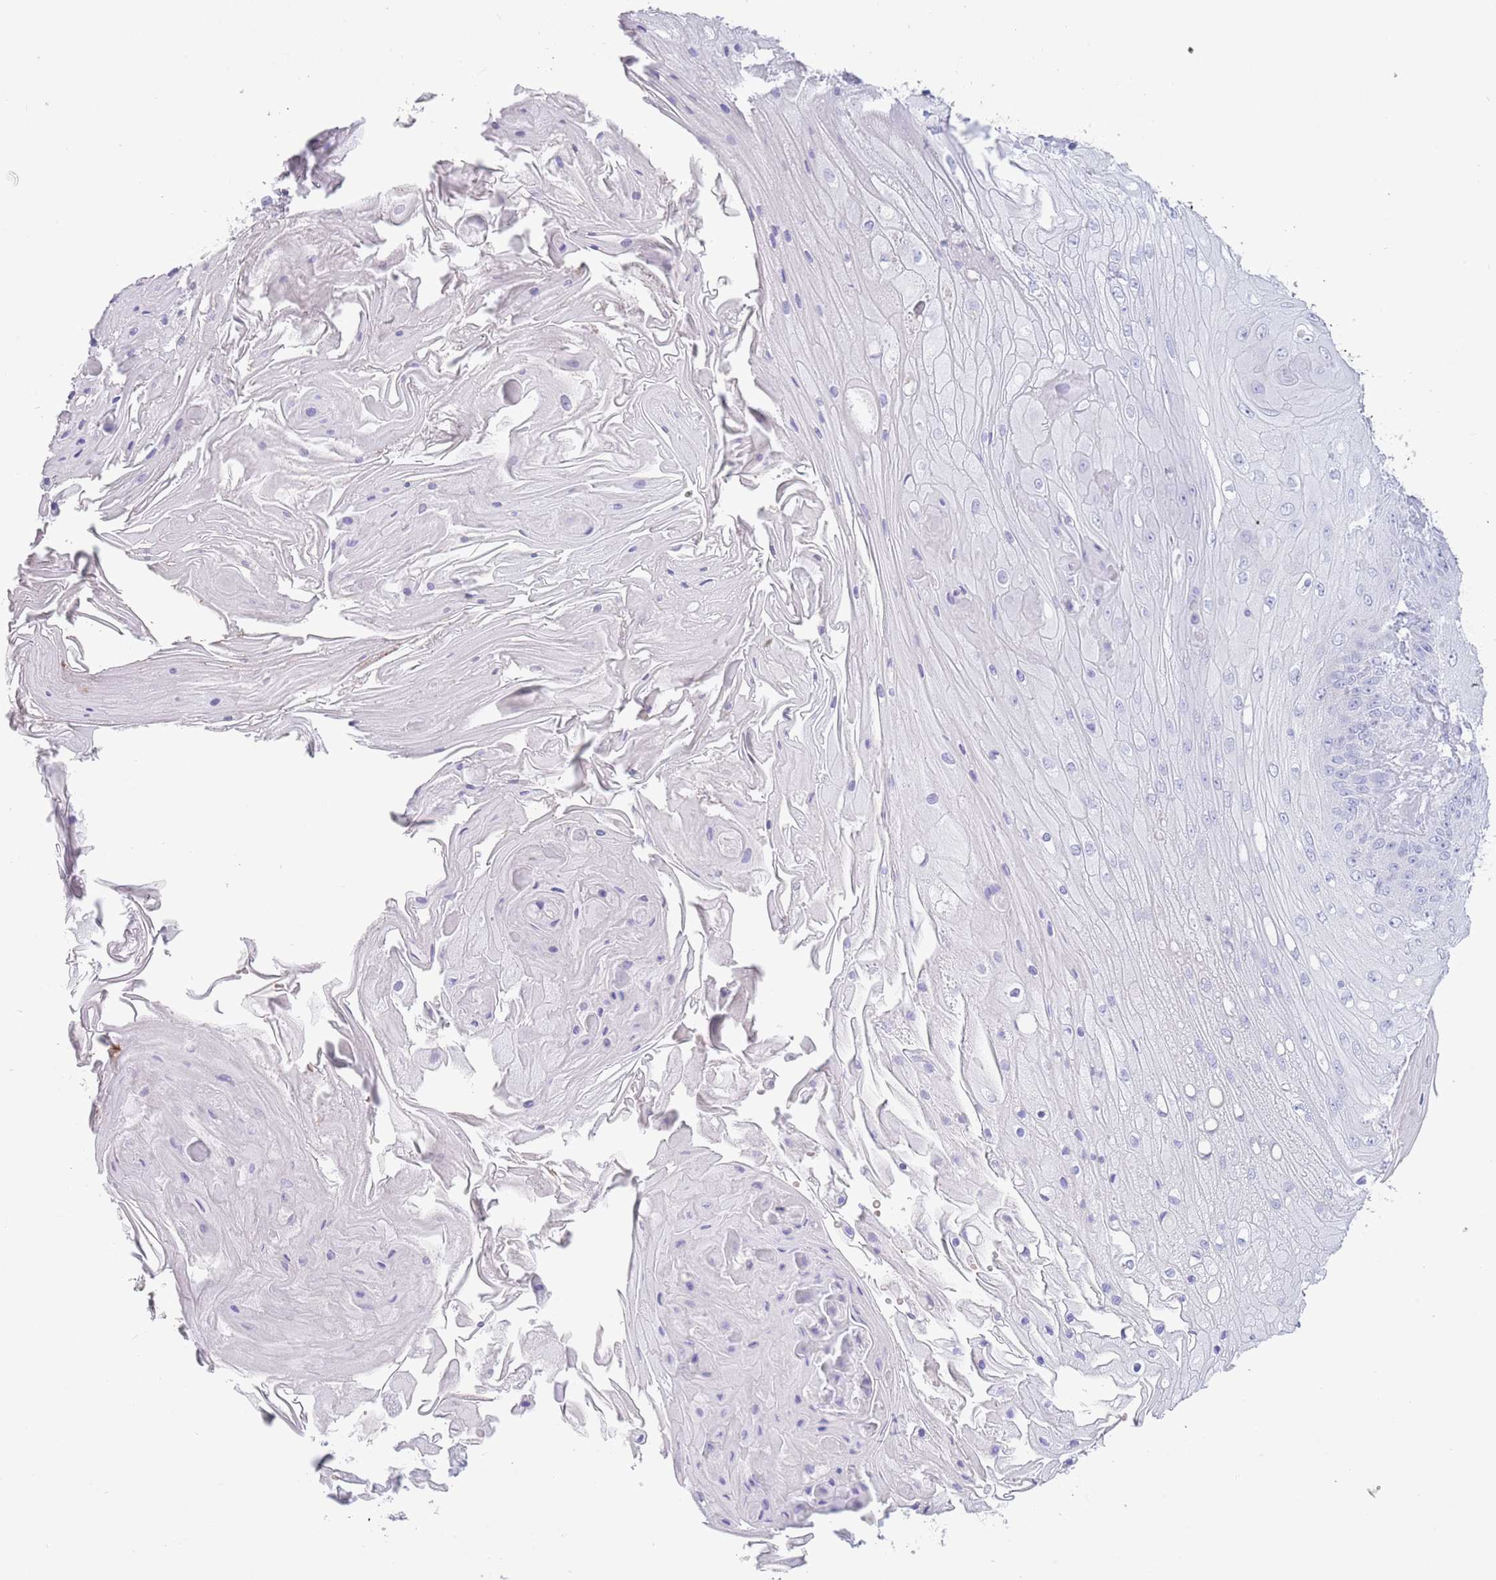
{"staining": {"intensity": "negative", "quantity": "none", "location": "none"}, "tissue": "skin cancer", "cell_type": "Tumor cells", "image_type": "cancer", "snomed": [{"axis": "morphology", "description": "Squamous cell carcinoma, NOS"}, {"axis": "topography", "description": "Skin"}], "caption": "This is a photomicrograph of IHC staining of skin cancer, which shows no positivity in tumor cells.", "gene": "ACR", "patient": {"sex": "male", "age": 70}}